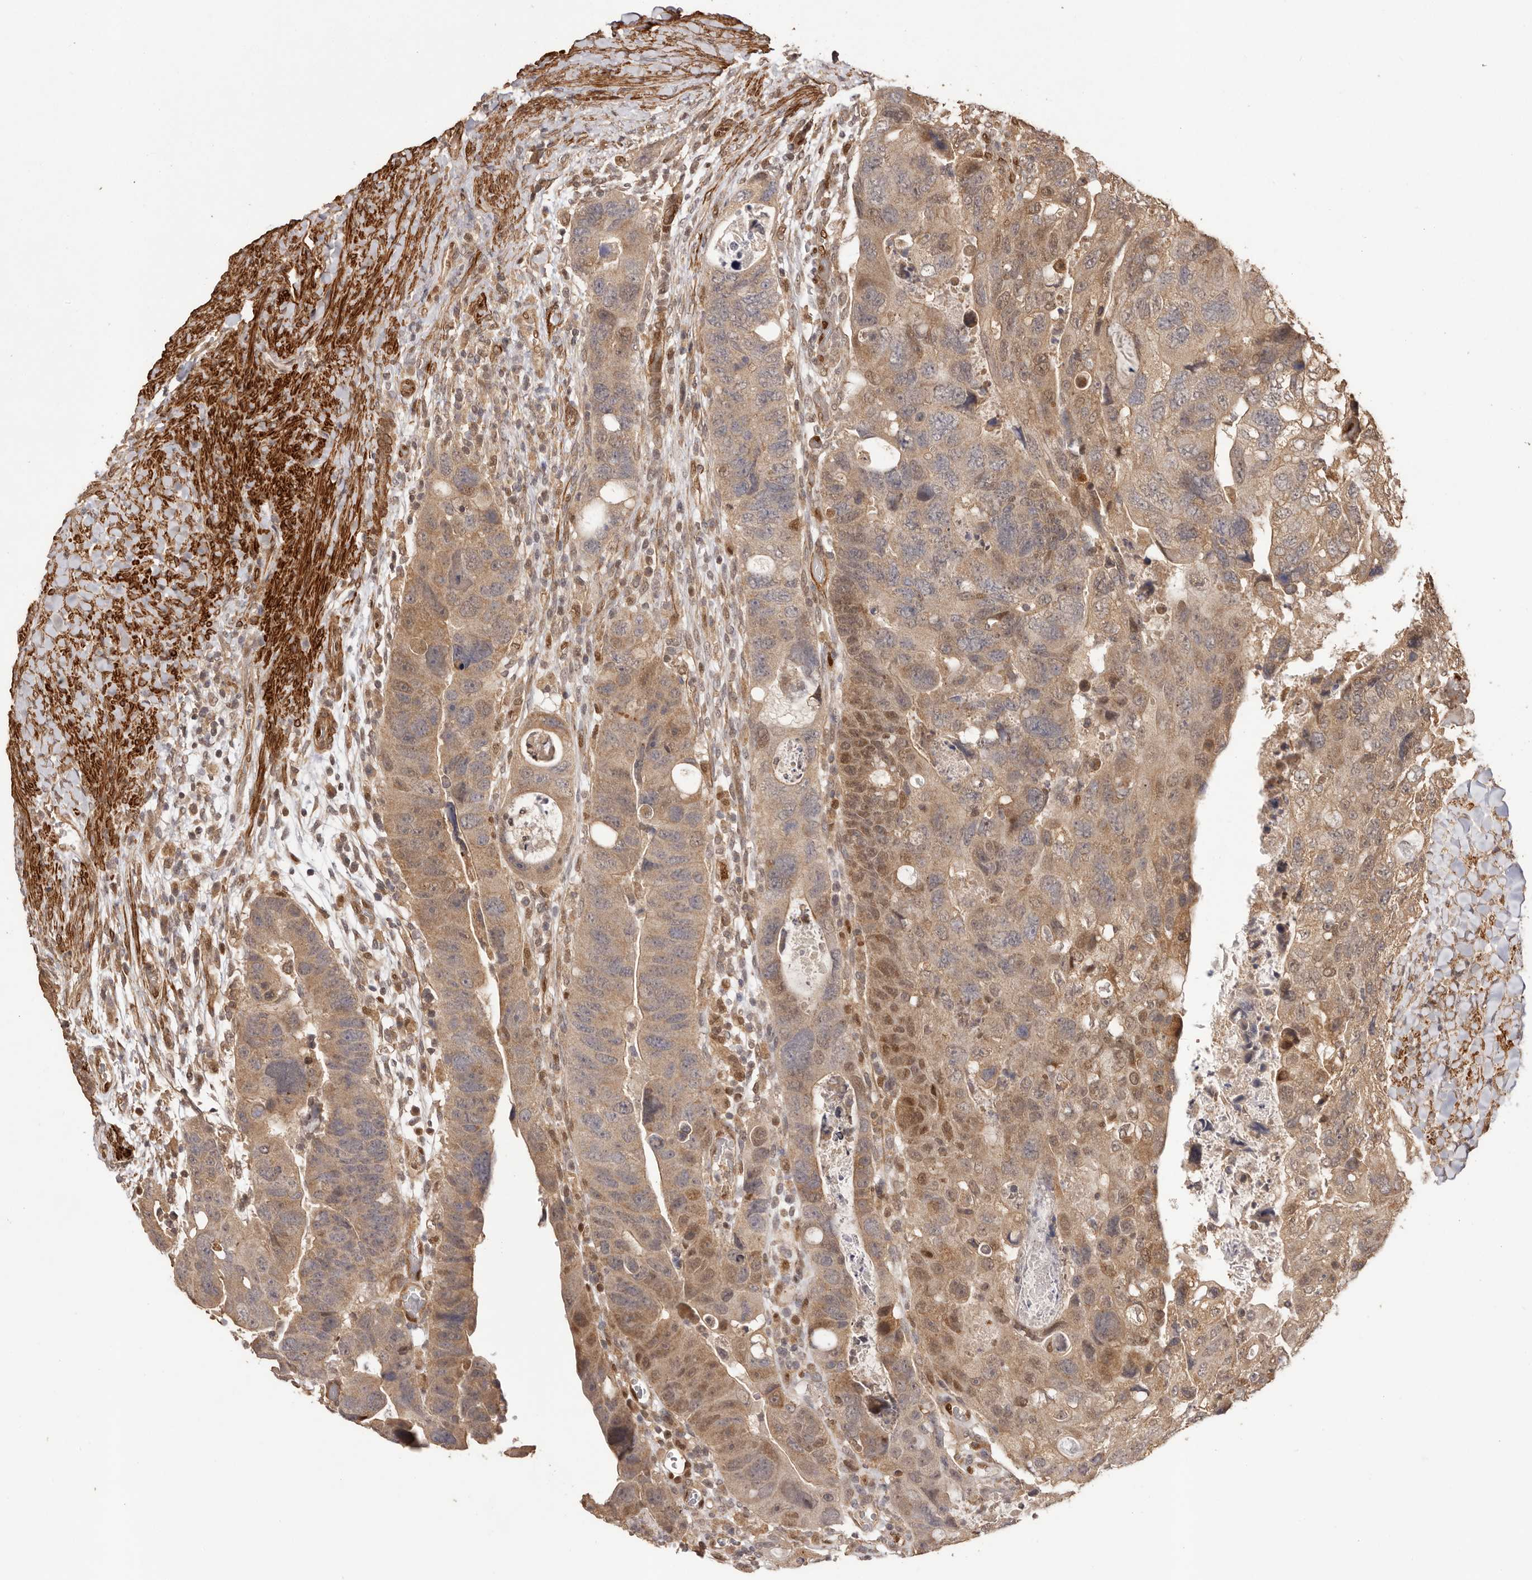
{"staining": {"intensity": "moderate", "quantity": "25%-75%", "location": "cytoplasmic/membranous,nuclear"}, "tissue": "colorectal cancer", "cell_type": "Tumor cells", "image_type": "cancer", "snomed": [{"axis": "morphology", "description": "Adenocarcinoma, NOS"}, {"axis": "topography", "description": "Rectum"}], "caption": "This photomicrograph displays immunohistochemistry staining of colorectal adenocarcinoma, with medium moderate cytoplasmic/membranous and nuclear staining in approximately 25%-75% of tumor cells.", "gene": "UBR2", "patient": {"sex": "male", "age": 59}}